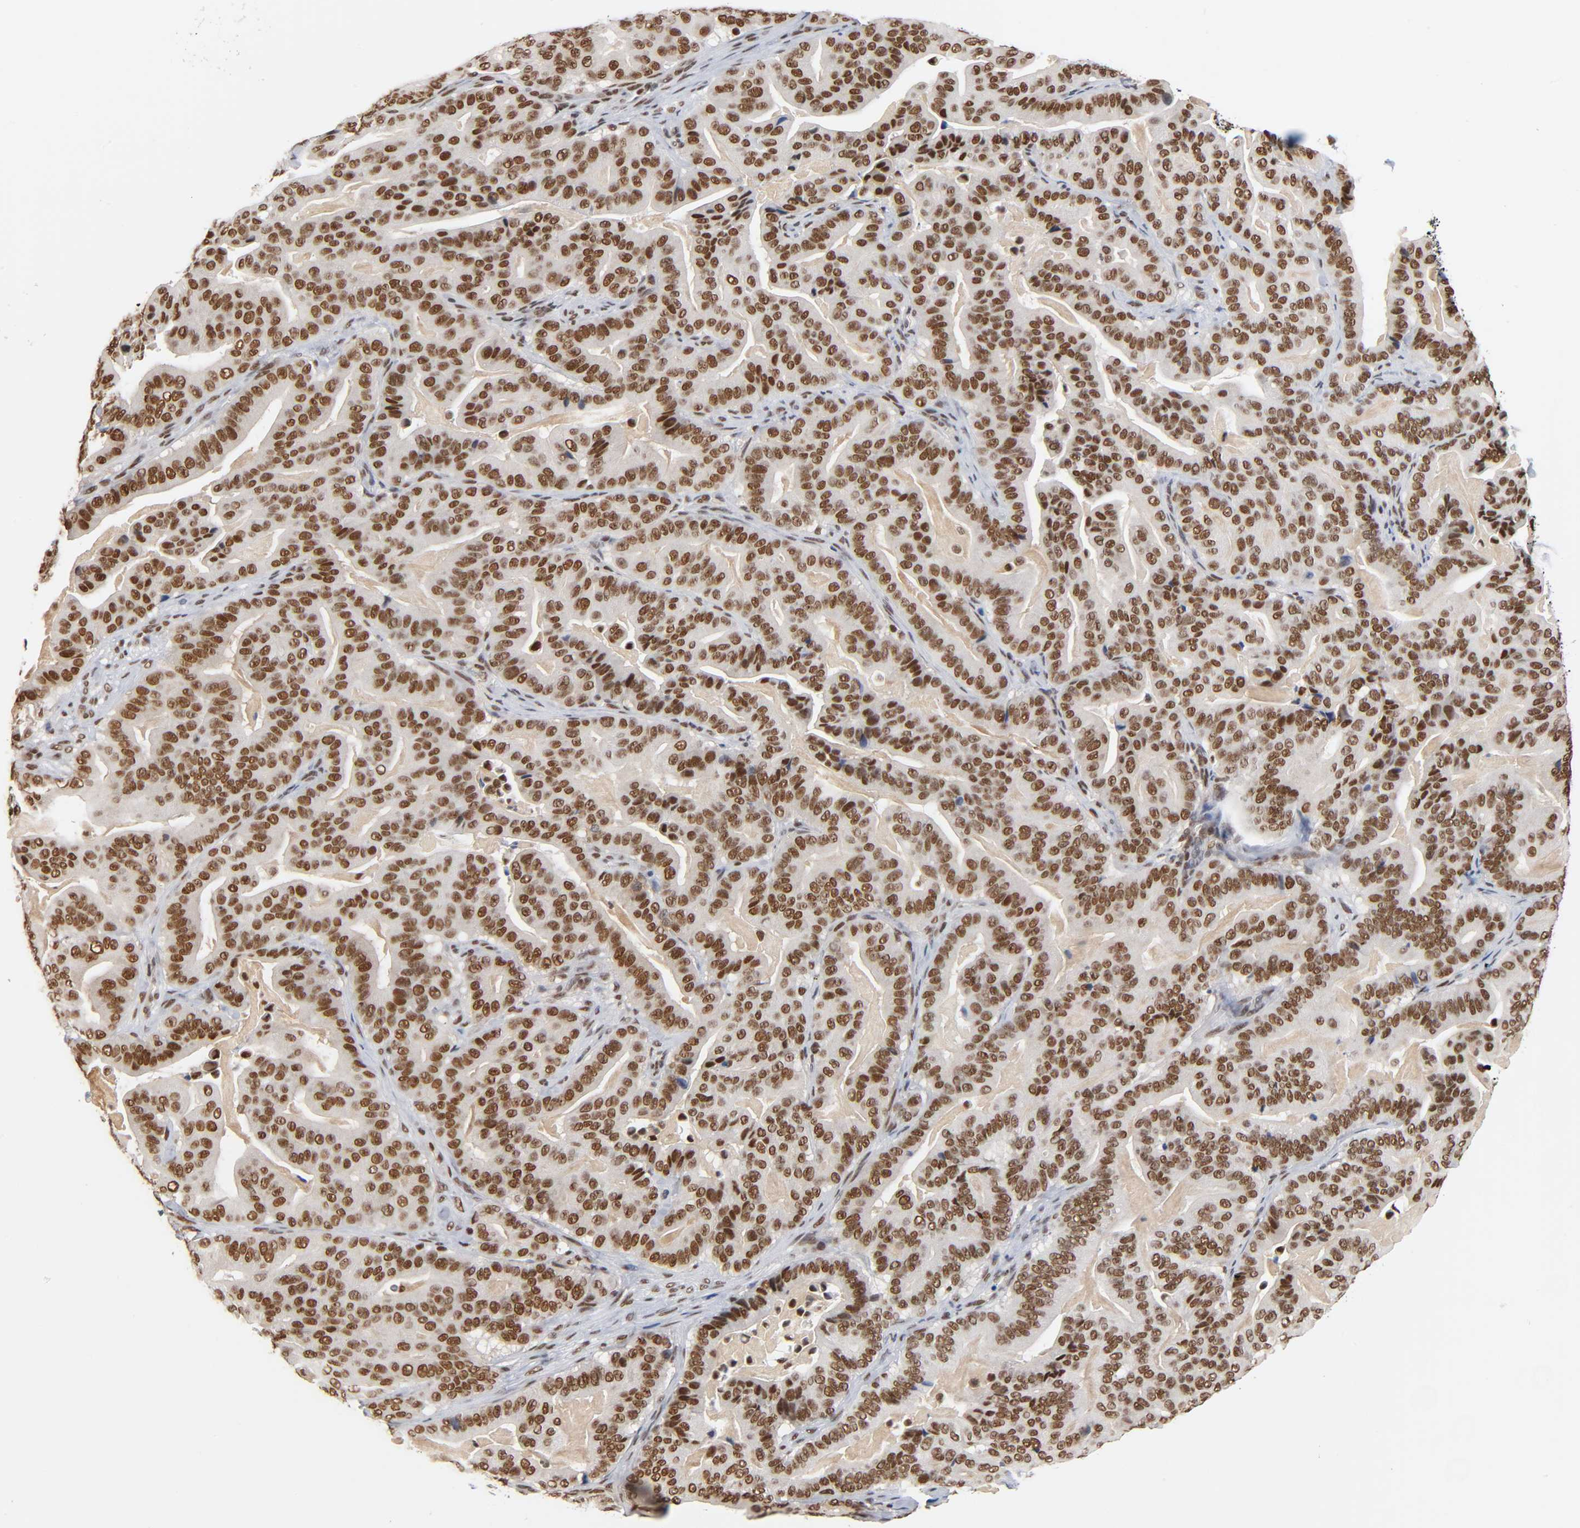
{"staining": {"intensity": "strong", "quantity": ">75%", "location": "nuclear"}, "tissue": "pancreatic cancer", "cell_type": "Tumor cells", "image_type": "cancer", "snomed": [{"axis": "morphology", "description": "Adenocarcinoma, NOS"}, {"axis": "topography", "description": "Pancreas"}], "caption": "Immunohistochemistry (IHC) micrograph of neoplastic tissue: human pancreatic cancer stained using IHC demonstrates high levels of strong protein expression localized specifically in the nuclear of tumor cells, appearing as a nuclear brown color.", "gene": "ILKAP", "patient": {"sex": "male", "age": 63}}